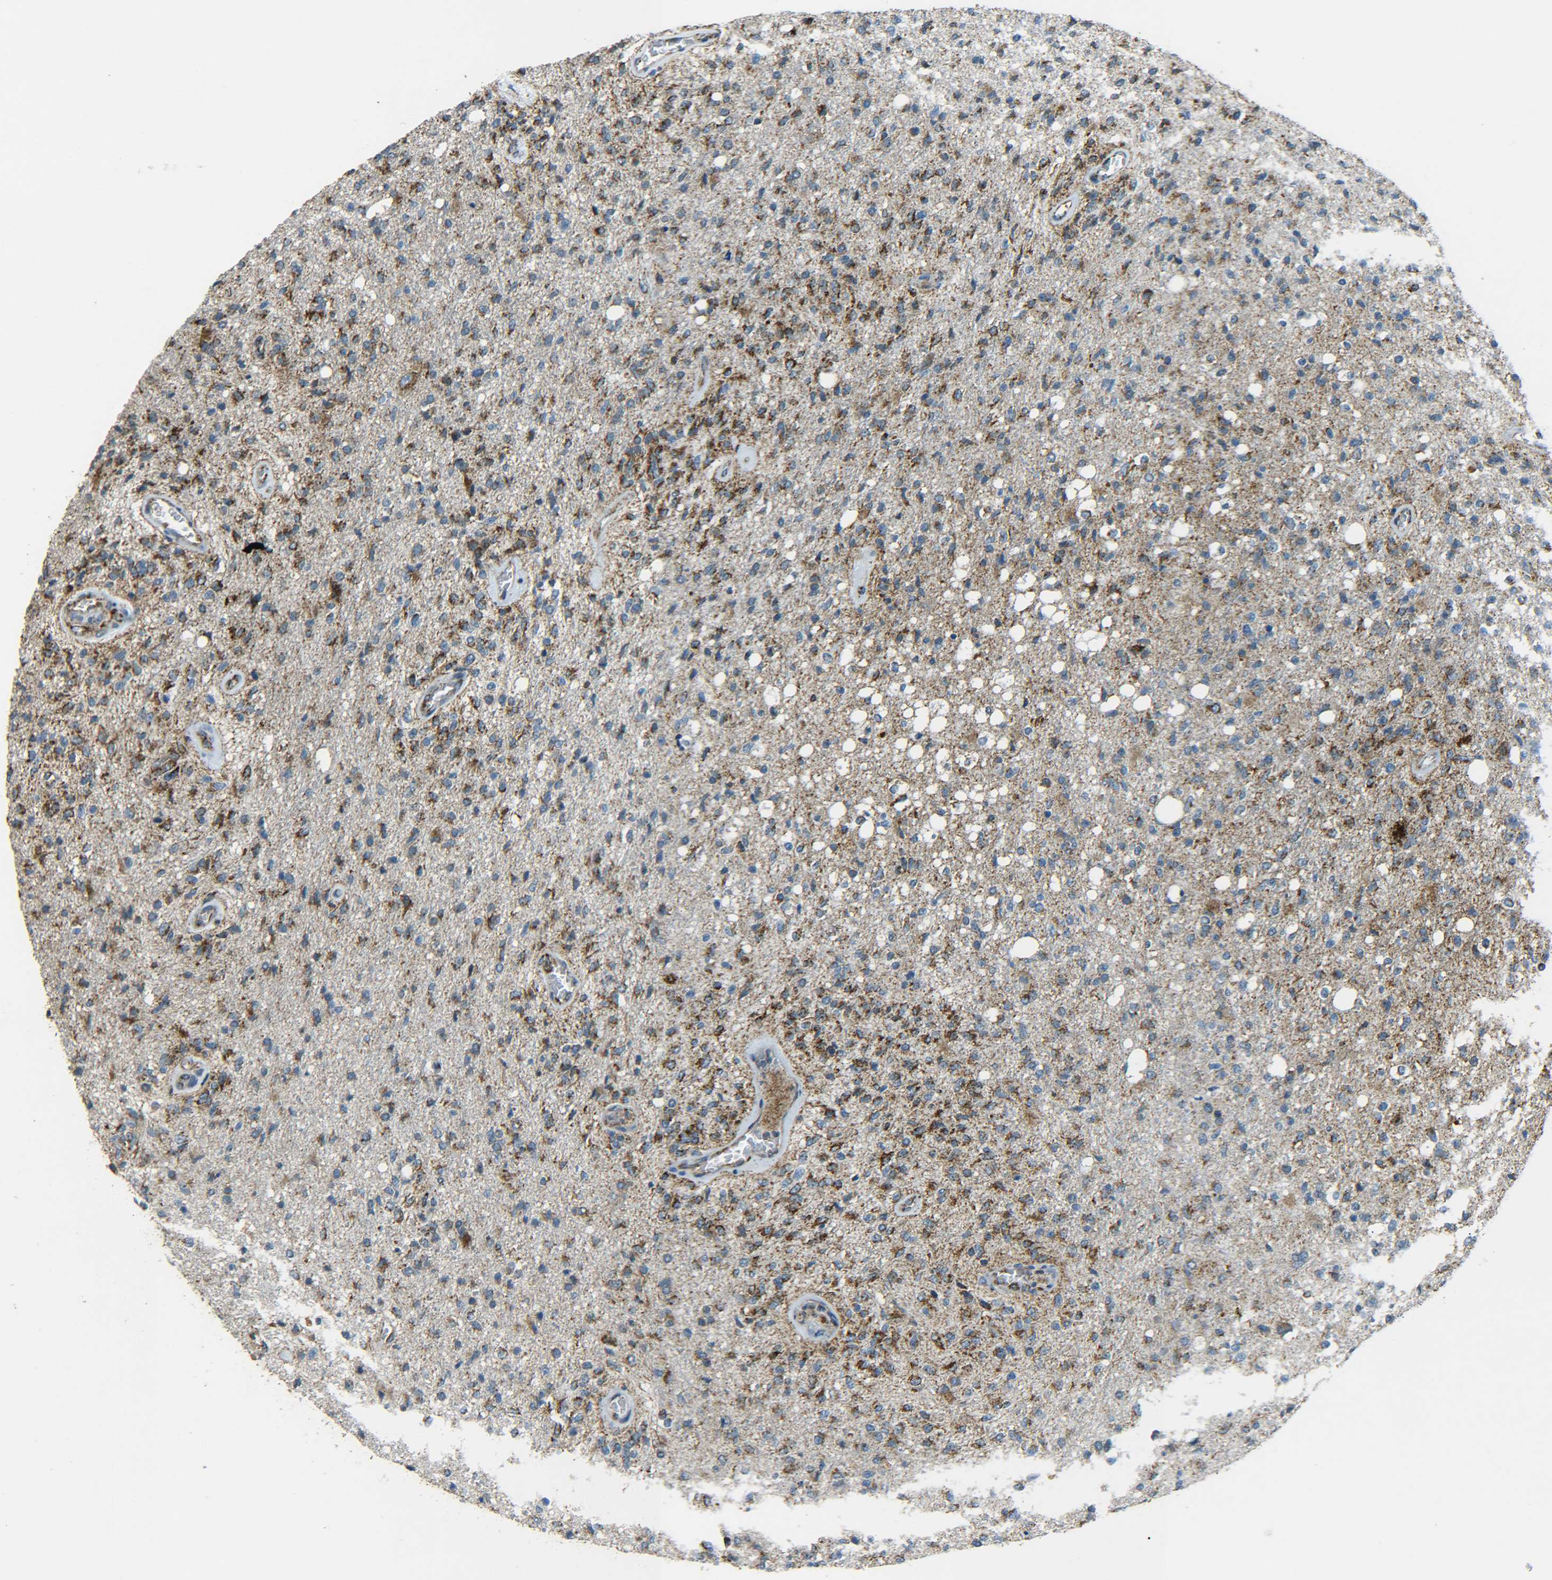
{"staining": {"intensity": "moderate", "quantity": ">75%", "location": "cytoplasmic/membranous"}, "tissue": "glioma", "cell_type": "Tumor cells", "image_type": "cancer", "snomed": [{"axis": "morphology", "description": "Normal tissue, NOS"}, {"axis": "morphology", "description": "Glioma, malignant, High grade"}, {"axis": "topography", "description": "Cerebral cortex"}], "caption": "Glioma stained for a protein (brown) shows moderate cytoplasmic/membranous positive staining in about >75% of tumor cells.", "gene": "CYB5R1", "patient": {"sex": "male", "age": 77}}